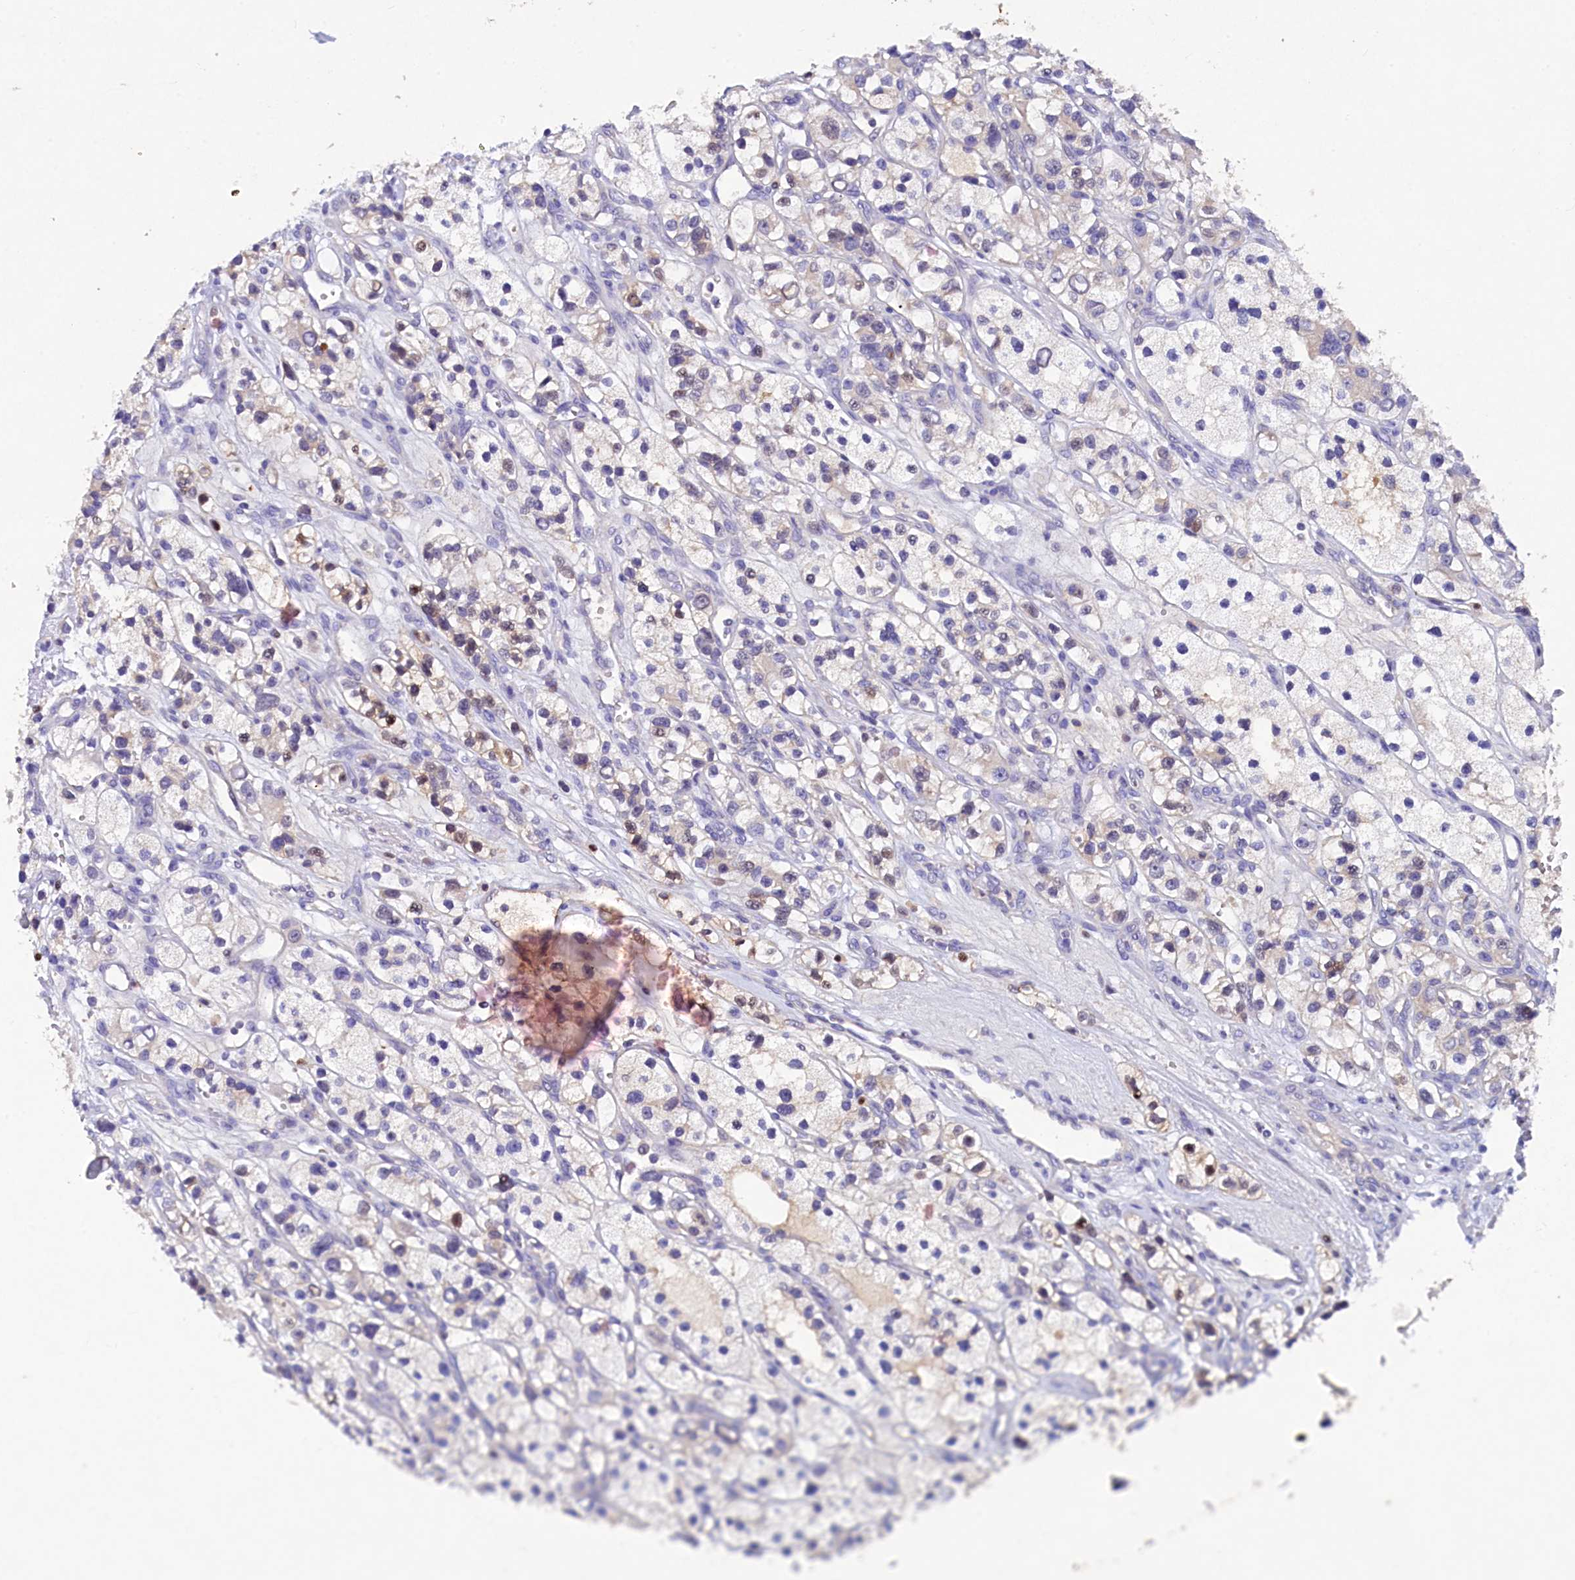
{"staining": {"intensity": "weak", "quantity": "<25%", "location": "cytoplasmic/membranous"}, "tissue": "renal cancer", "cell_type": "Tumor cells", "image_type": "cancer", "snomed": [{"axis": "morphology", "description": "Adenocarcinoma, NOS"}, {"axis": "topography", "description": "Kidney"}], "caption": "Tumor cells show no significant protein expression in adenocarcinoma (renal). (IHC, brightfield microscopy, high magnification).", "gene": "TGDS", "patient": {"sex": "female", "age": 57}}